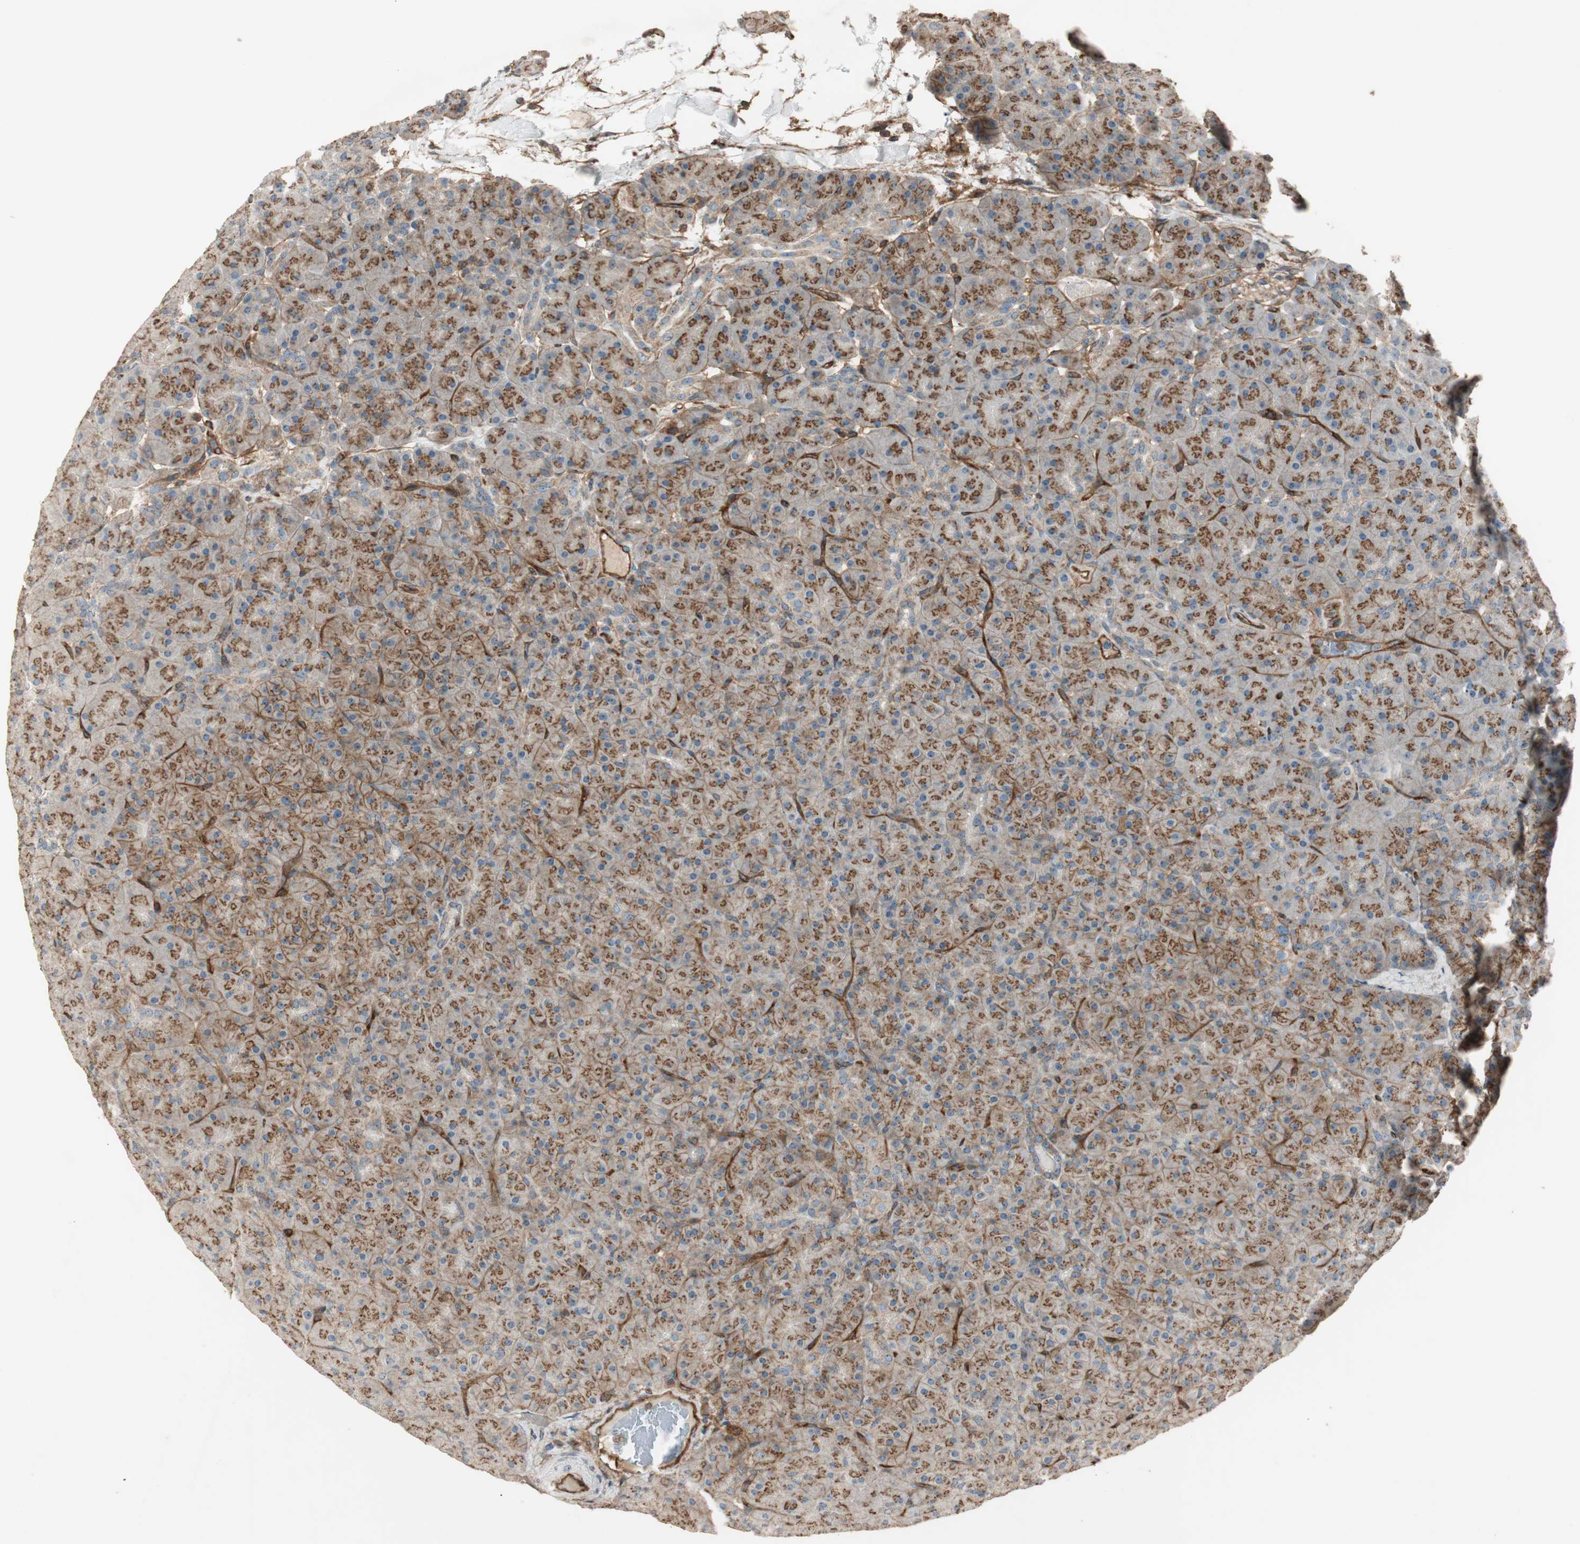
{"staining": {"intensity": "moderate", "quantity": ">75%", "location": "cytoplasmic/membranous"}, "tissue": "pancreas", "cell_type": "Exocrine glandular cells", "image_type": "normal", "snomed": [{"axis": "morphology", "description": "Normal tissue, NOS"}, {"axis": "topography", "description": "Pancreas"}], "caption": "Pancreas stained for a protein displays moderate cytoplasmic/membranous positivity in exocrine glandular cells.", "gene": "BTN3A3", "patient": {"sex": "male", "age": 66}}